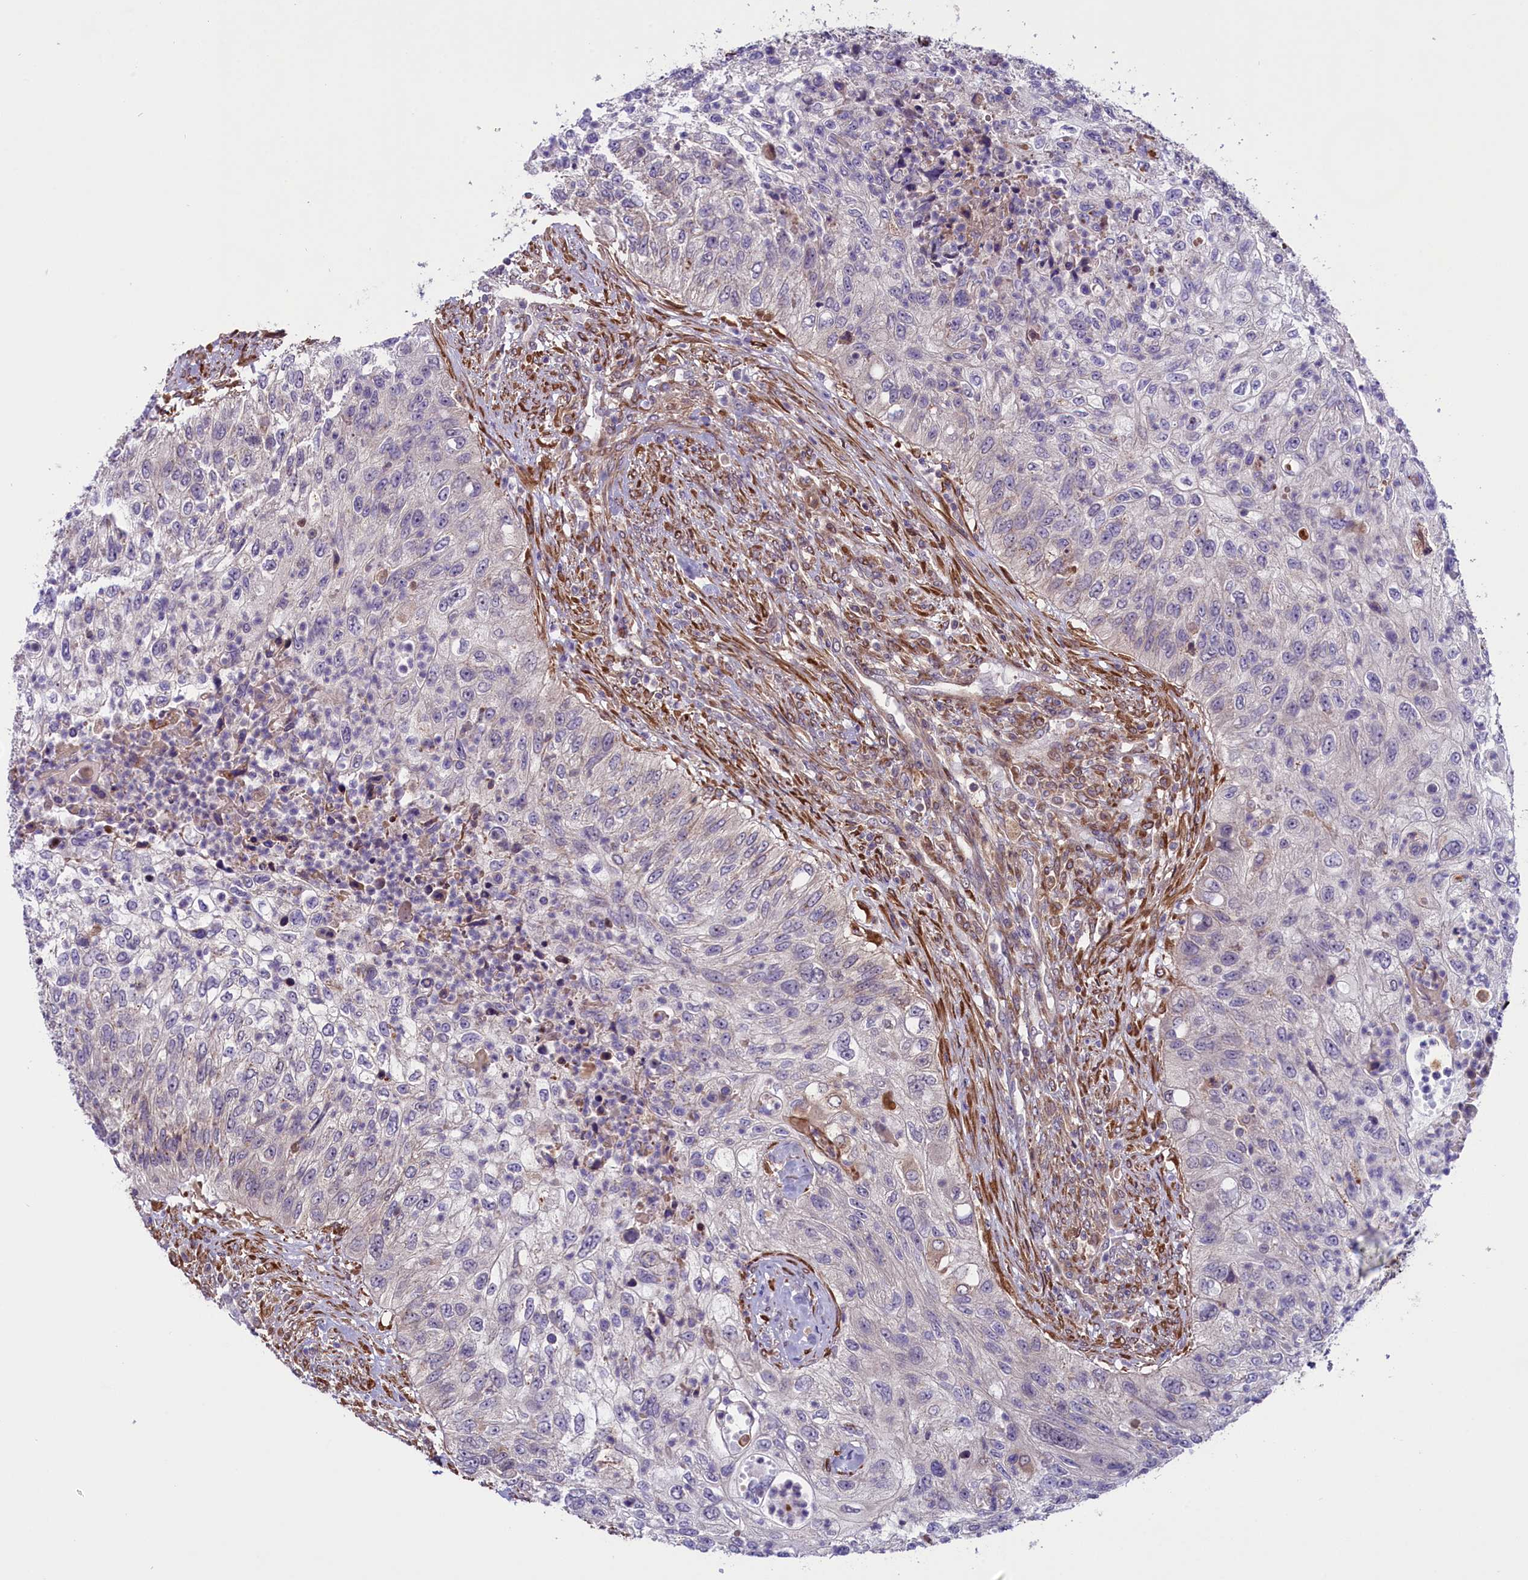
{"staining": {"intensity": "negative", "quantity": "none", "location": "none"}, "tissue": "urothelial cancer", "cell_type": "Tumor cells", "image_type": "cancer", "snomed": [{"axis": "morphology", "description": "Urothelial carcinoma, High grade"}, {"axis": "topography", "description": "Urinary bladder"}], "caption": "Human urothelial cancer stained for a protein using IHC displays no positivity in tumor cells.", "gene": "COG8", "patient": {"sex": "female", "age": 60}}